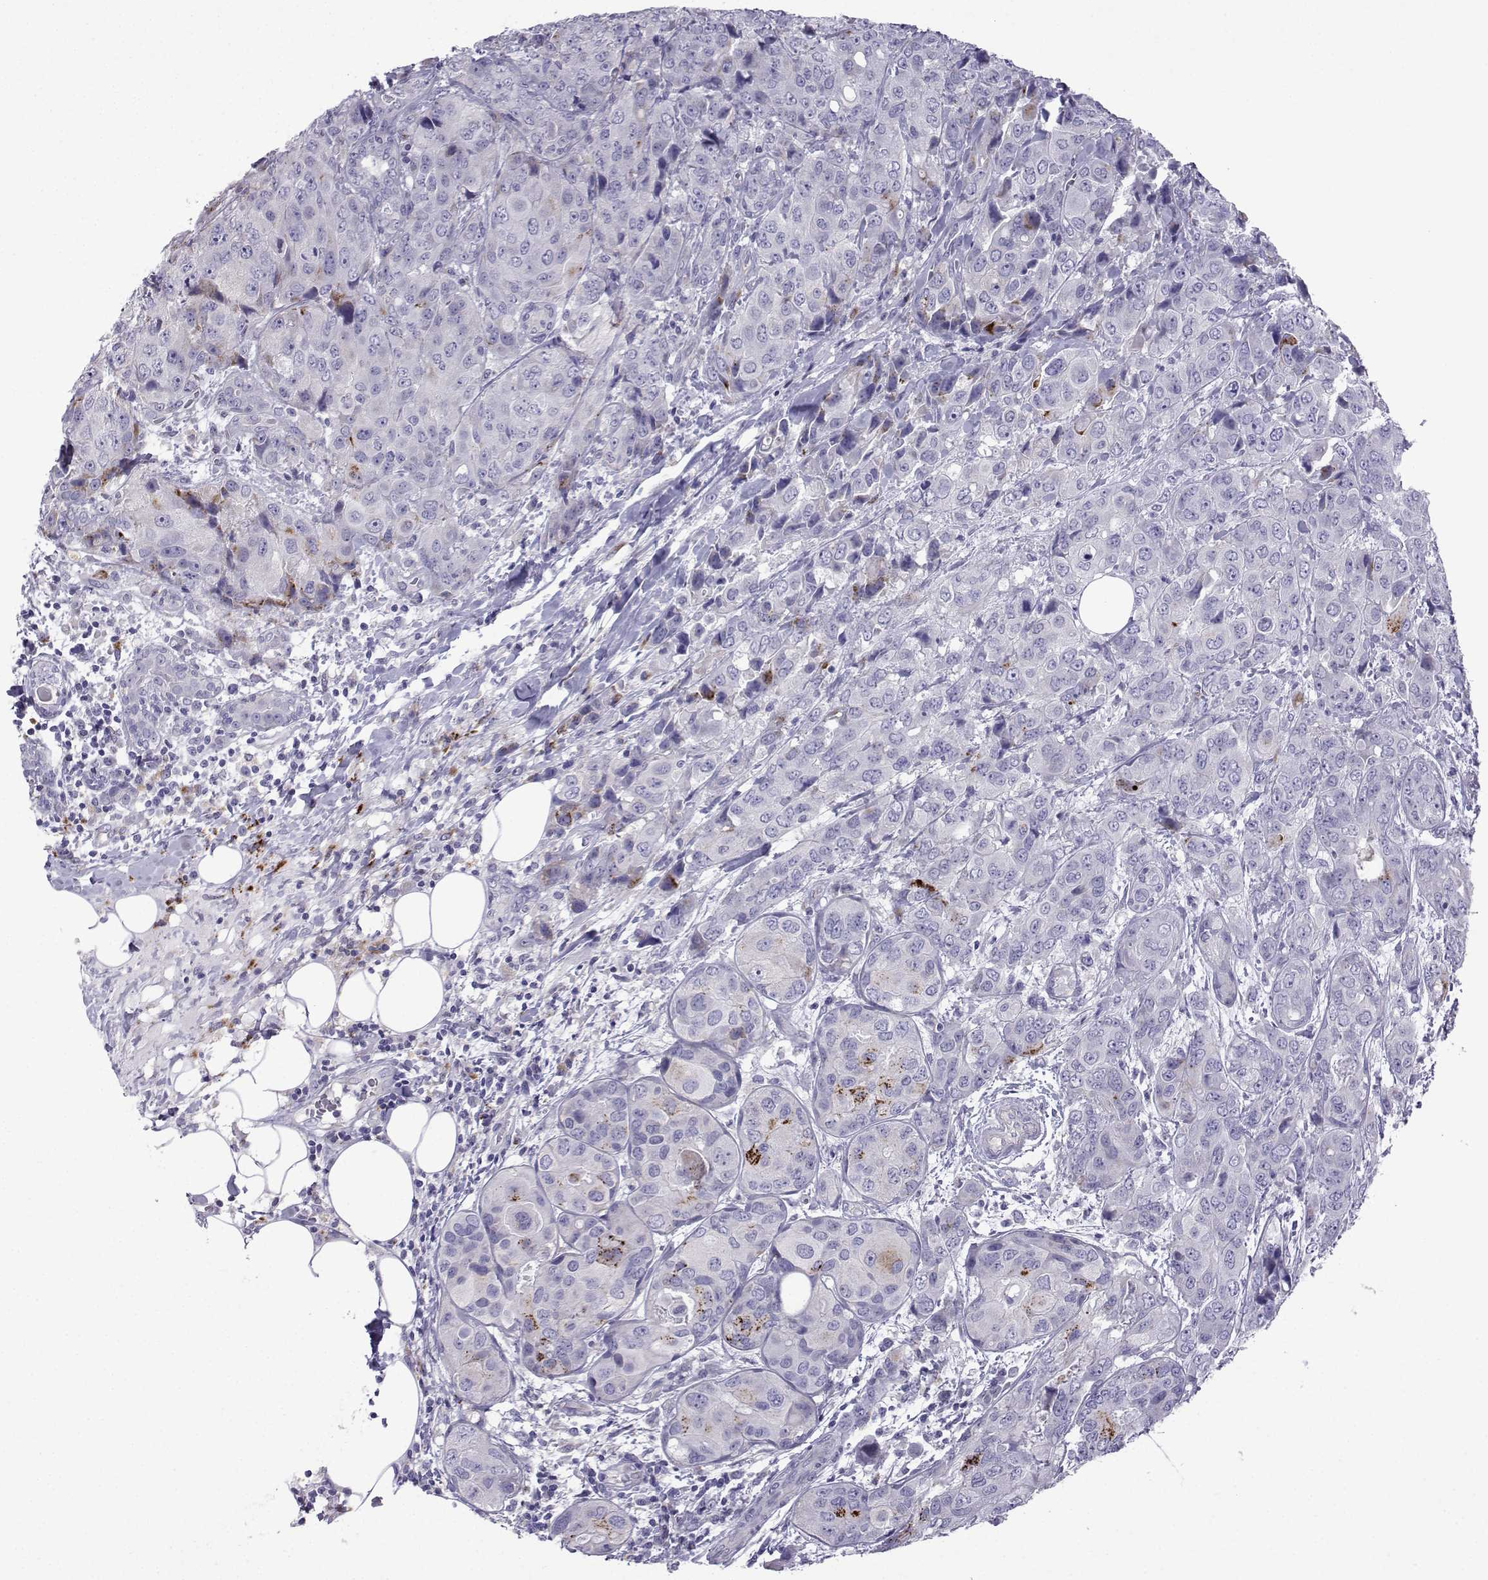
{"staining": {"intensity": "moderate", "quantity": "<25%", "location": "cytoplasmic/membranous"}, "tissue": "breast cancer", "cell_type": "Tumor cells", "image_type": "cancer", "snomed": [{"axis": "morphology", "description": "Duct carcinoma"}, {"axis": "topography", "description": "Breast"}], "caption": "A low amount of moderate cytoplasmic/membranous positivity is identified in about <25% of tumor cells in intraductal carcinoma (breast) tissue. (IHC, brightfield microscopy, high magnification).", "gene": "CFAP70", "patient": {"sex": "female", "age": 43}}